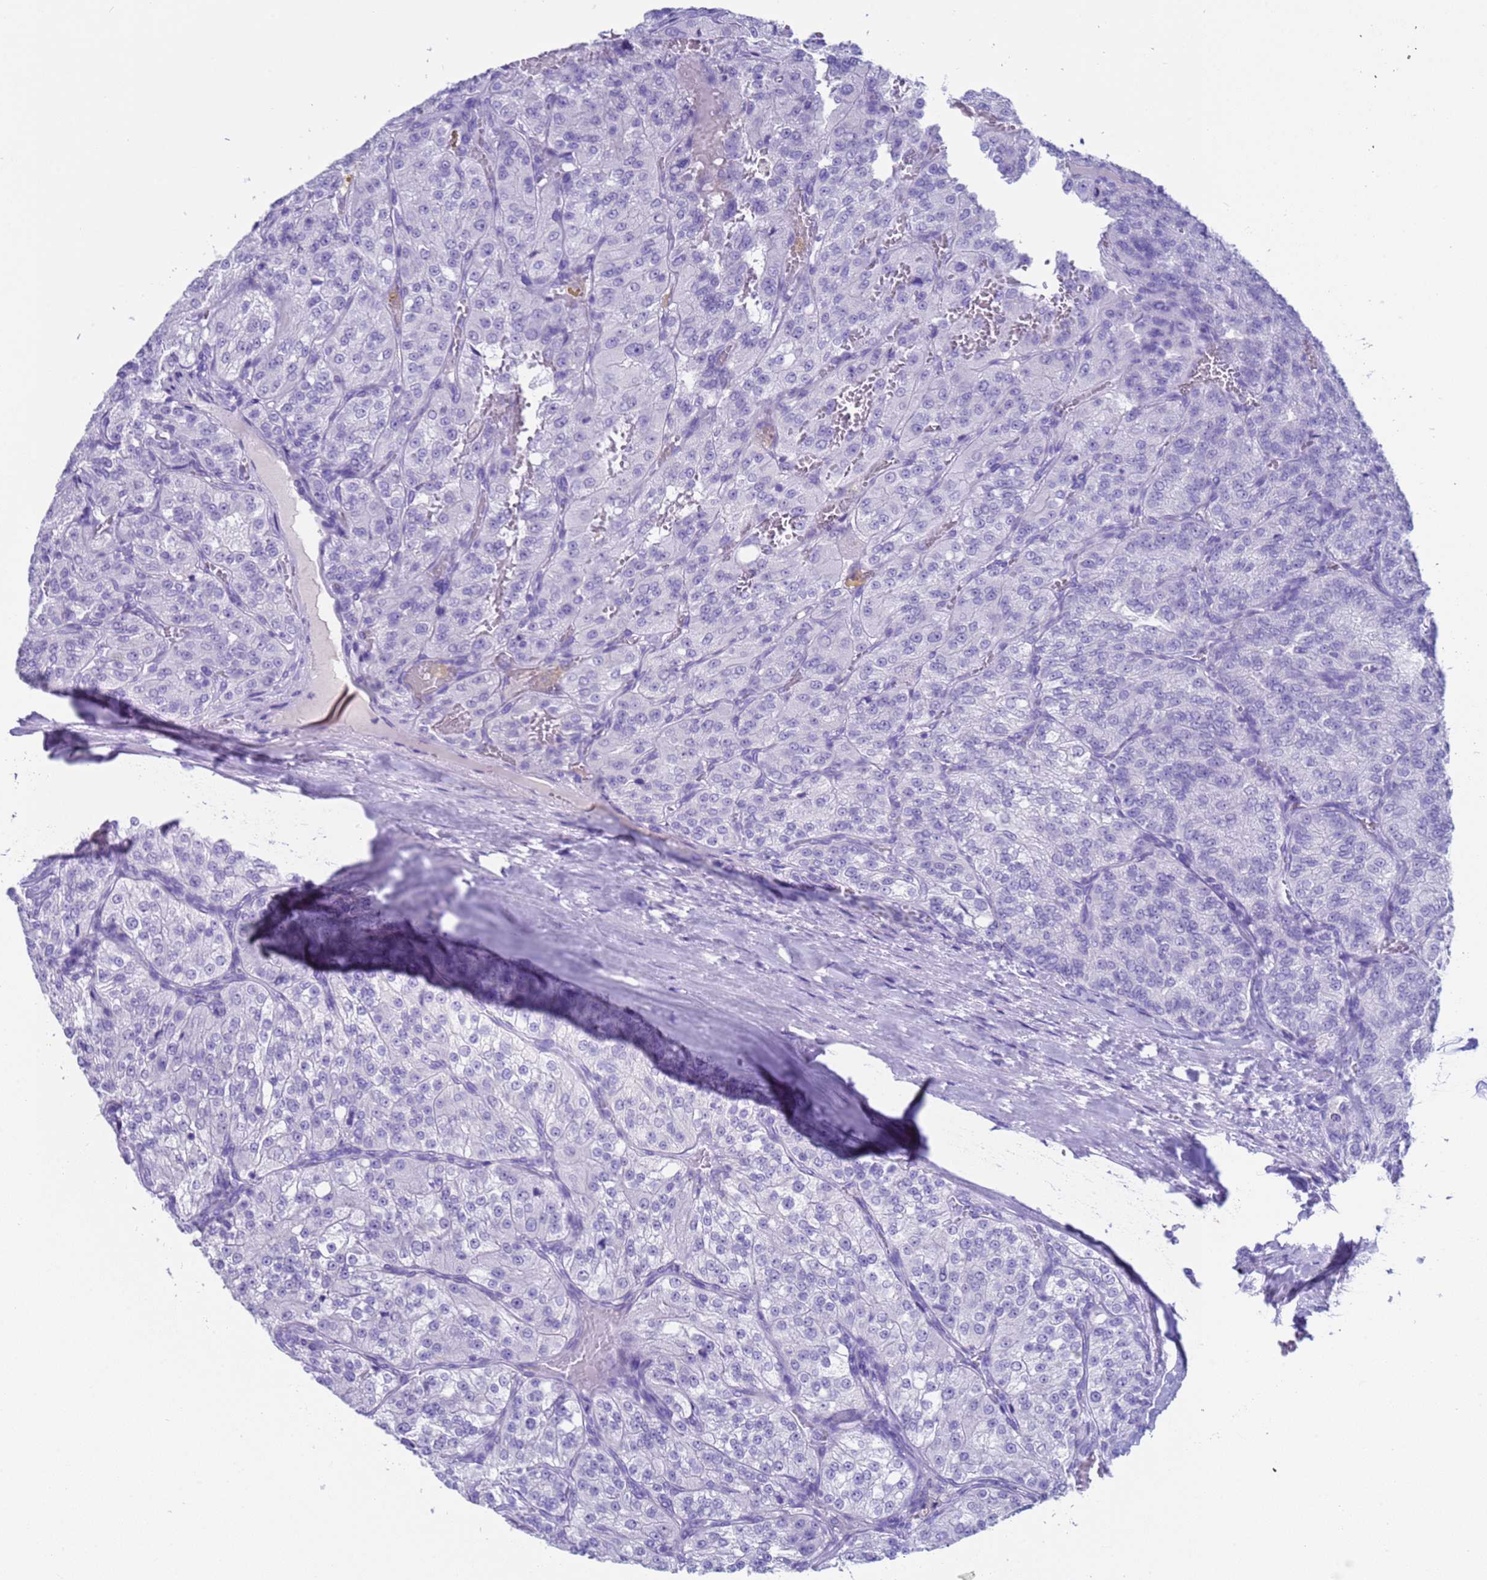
{"staining": {"intensity": "negative", "quantity": "none", "location": "none"}, "tissue": "renal cancer", "cell_type": "Tumor cells", "image_type": "cancer", "snomed": [{"axis": "morphology", "description": "Adenocarcinoma, NOS"}, {"axis": "topography", "description": "Kidney"}], "caption": "Adenocarcinoma (renal) stained for a protein using IHC reveals no staining tumor cells.", "gene": "CKM", "patient": {"sex": "female", "age": 63}}